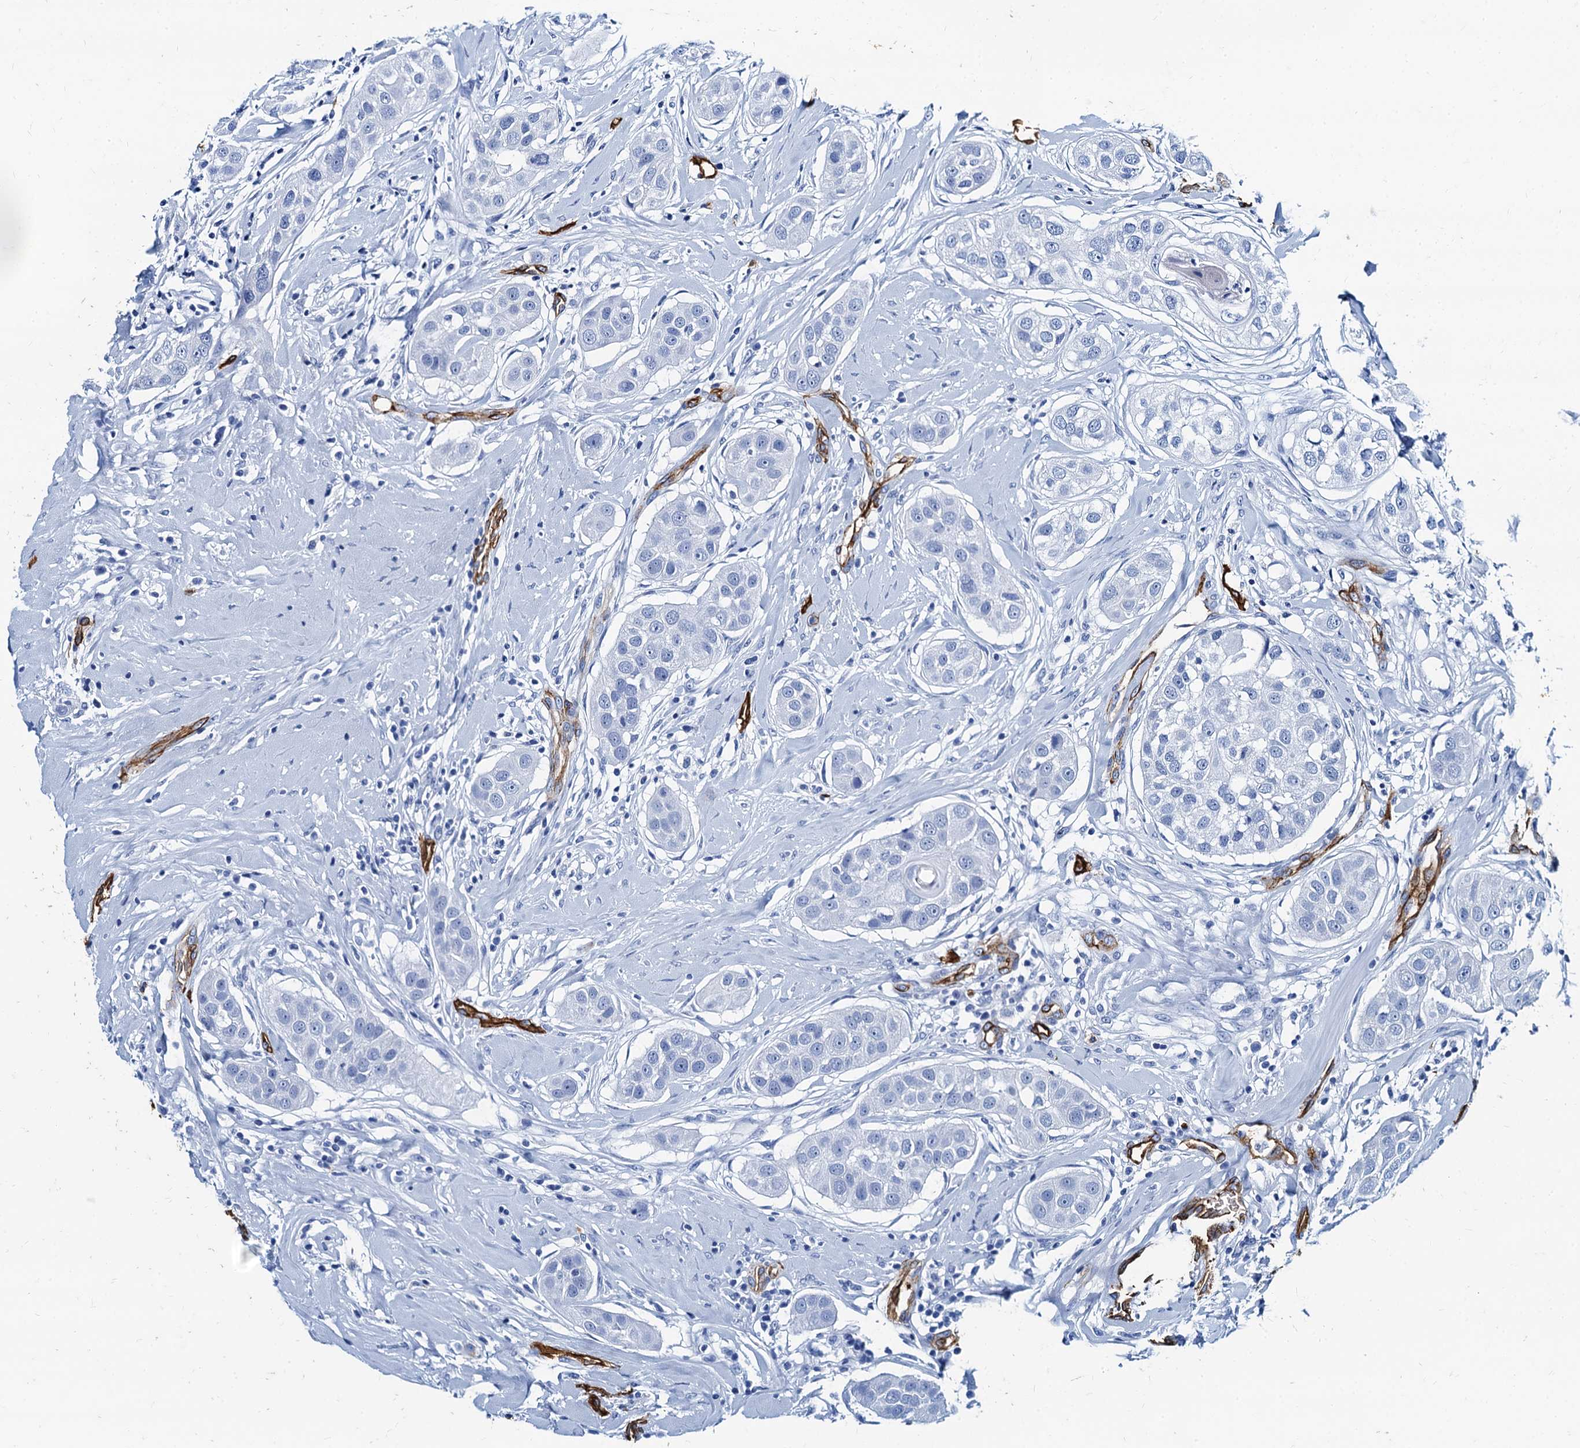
{"staining": {"intensity": "negative", "quantity": "none", "location": "none"}, "tissue": "head and neck cancer", "cell_type": "Tumor cells", "image_type": "cancer", "snomed": [{"axis": "morphology", "description": "Normal tissue, NOS"}, {"axis": "morphology", "description": "Squamous cell carcinoma, NOS"}, {"axis": "topography", "description": "Skeletal muscle"}, {"axis": "topography", "description": "Head-Neck"}], "caption": "Image shows no protein positivity in tumor cells of head and neck cancer (squamous cell carcinoma) tissue.", "gene": "CAVIN2", "patient": {"sex": "male", "age": 51}}